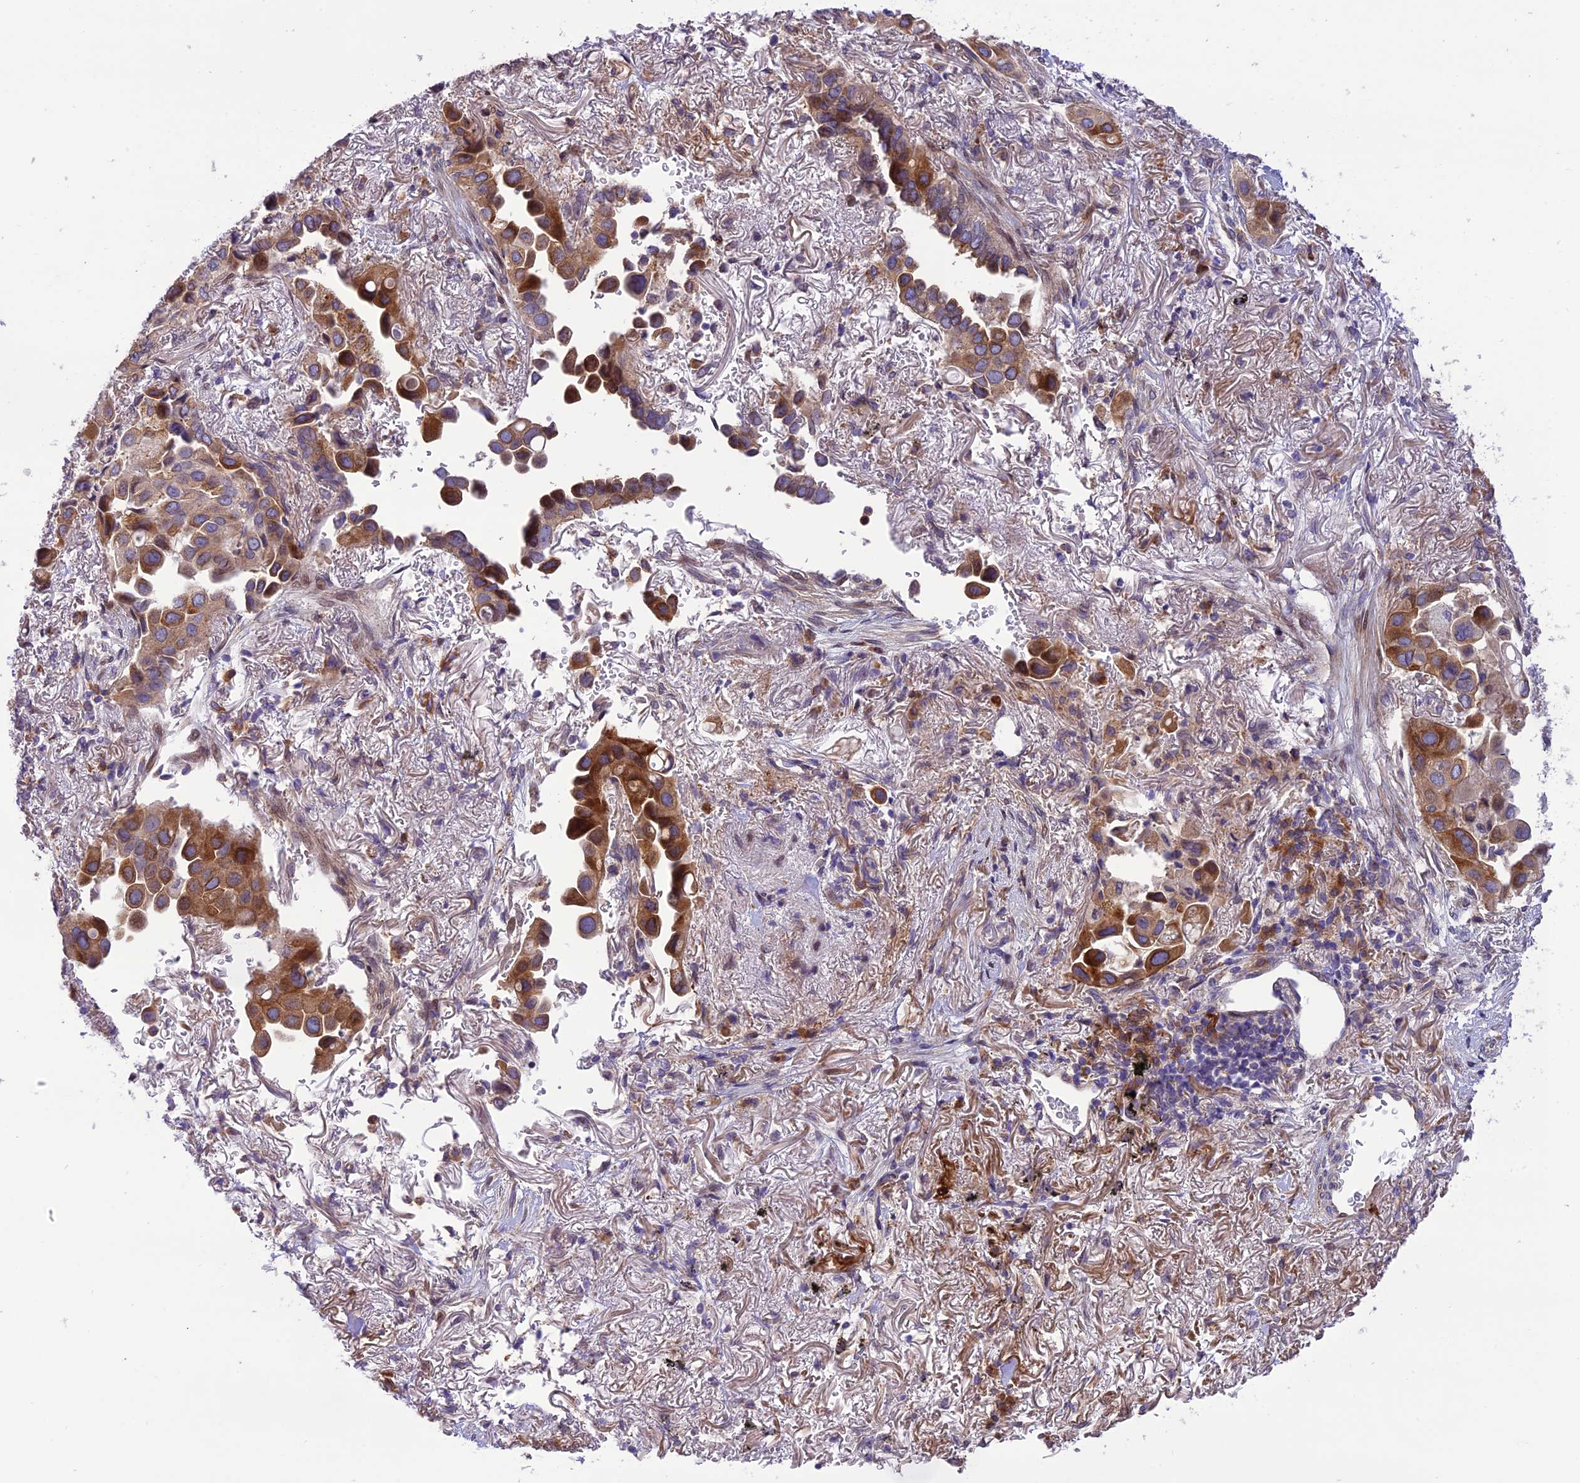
{"staining": {"intensity": "strong", "quantity": ">75%", "location": "cytoplasmic/membranous"}, "tissue": "lung cancer", "cell_type": "Tumor cells", "image_type": "cancer", "snomed": [{"axis": "morphology", "description": "Adenocarcinoma, NOS"}, {"axis": "topography", "description": "Lung"}], "caption": "A high amount of strong cytoplasmic/membranous positivity is appreciated in approximately >75% of tumor cells in adenocarcinoma (lung) tissue. The protein of interest is stained brown, and the nuclei are stained in blue (DAB (3,3'-diaminobenzidine) IHC with brightfield microscopy, high magnification).", "gene": "JMY", "patient": {"sex": "female", "age": 76}}